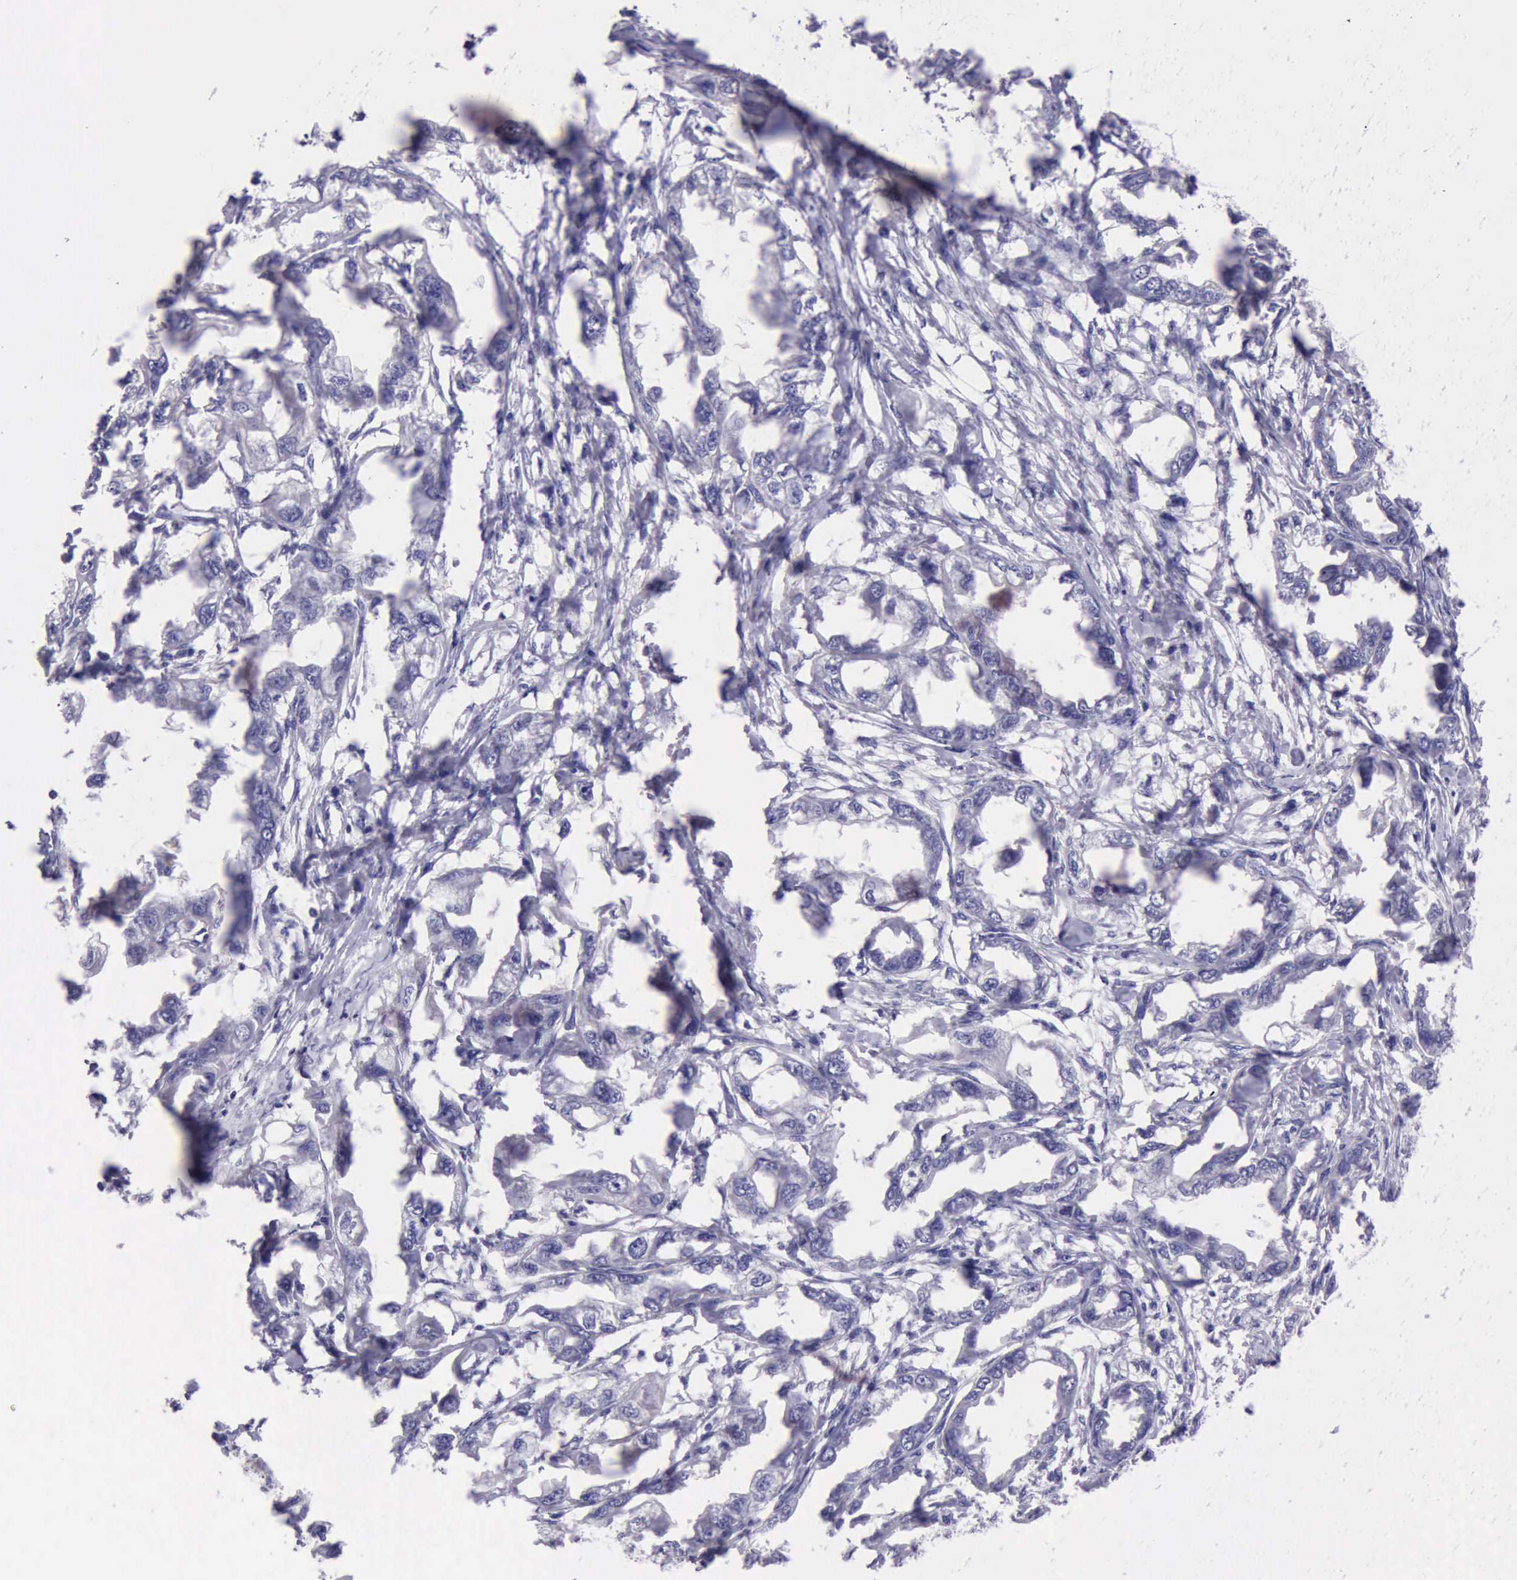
{"staining": {"intensity": "negative", "quantity": "none", "location": "none"}, "tissue": "endometrial cancer", "cell_type": "Tumor cells", "image_type": "cancer", "snomed": [{"axis": "morphology", "description": "Adenocarcinoma, NOS"}, {"axis": "topography", "description": "Endometrium"}], "caption": "Endometrial cancer was stained to show a protein in brown. There is no significant staining in tumor cells.", "gene": "LRFN5", "patient": {"sex": "female", "age": 67}}